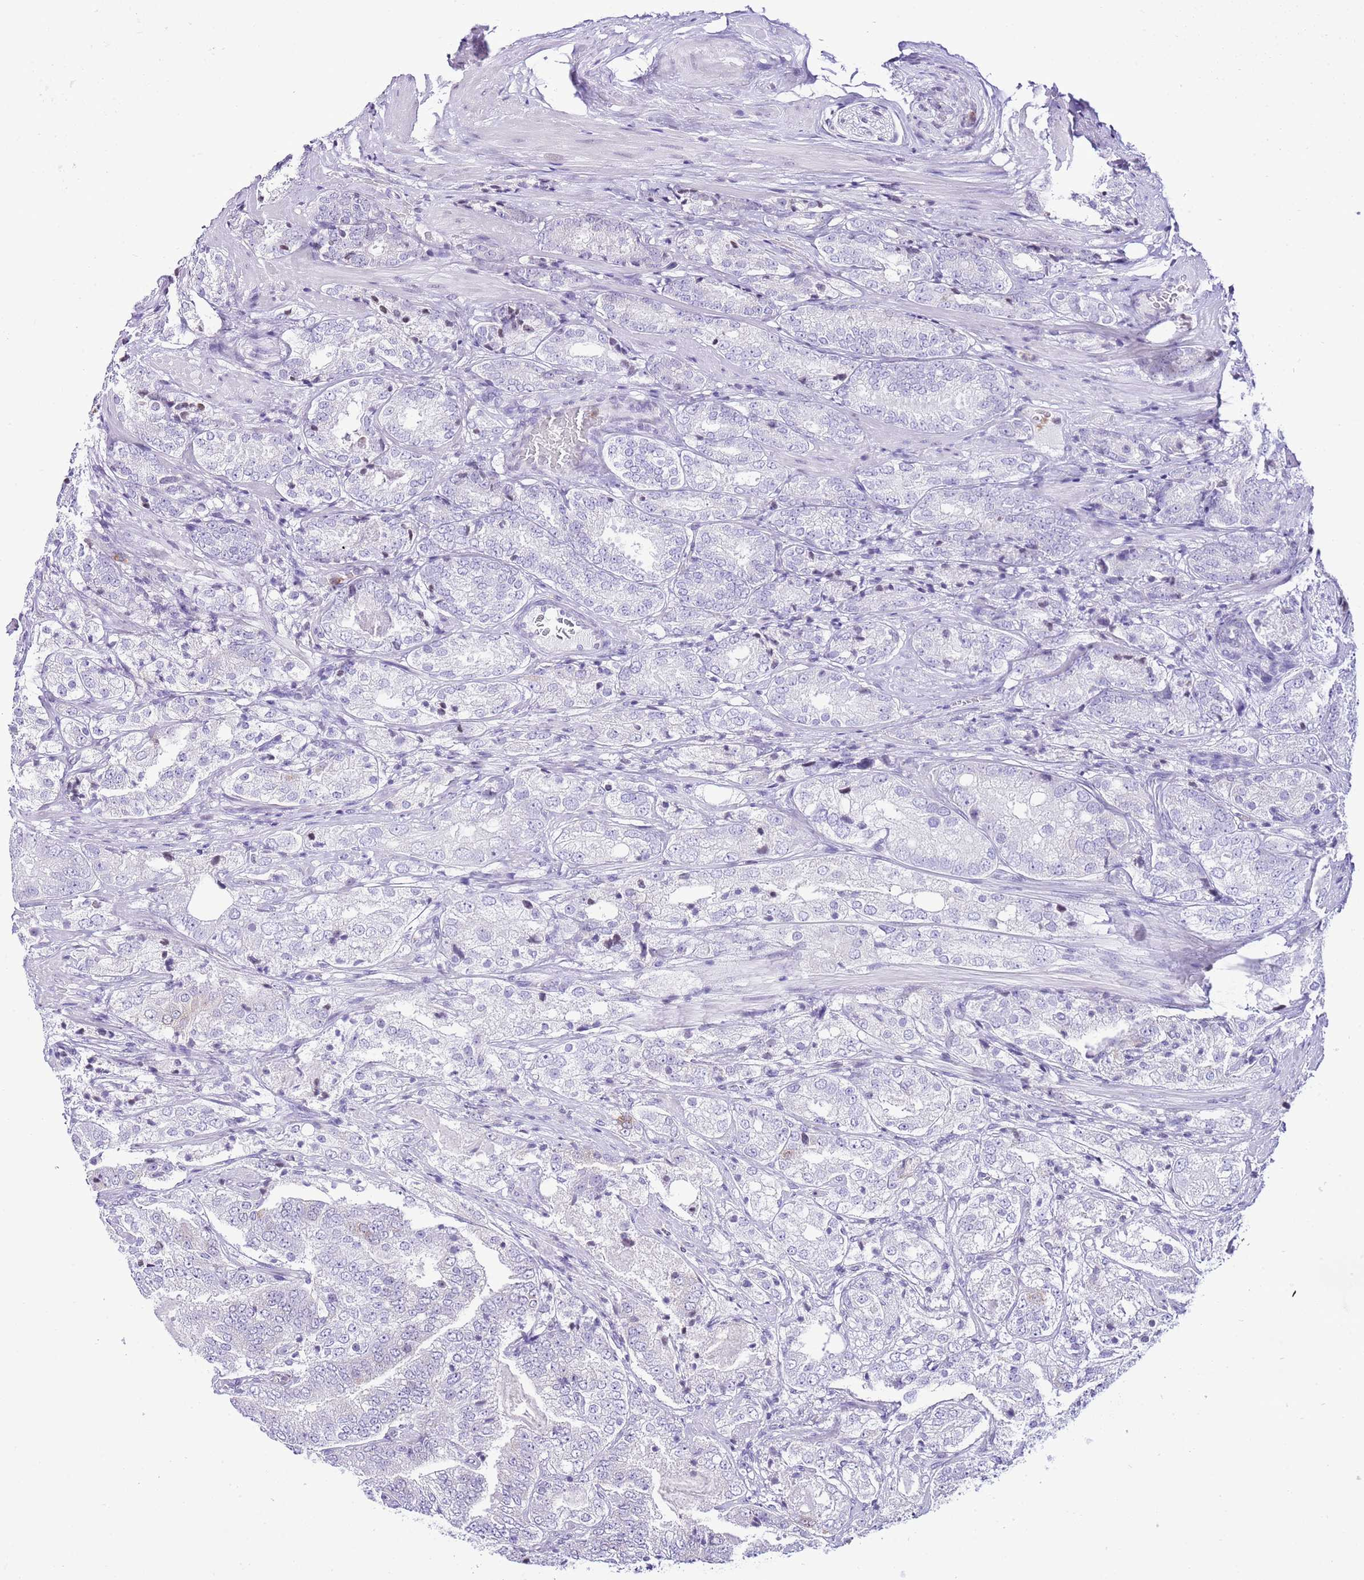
{"staining": {"intensity": "negative", "quantity": "none", "location": "none"}, "tissue": "prostate cancer", "cell_type": "Tumor cells", "image_type": "cancer", "snomed": [{"axis": "morphology", "description": "Adenocarcinoma, High grade"}, {"axis": "topography", "description": "Prostate"}], "caption": "An IHC image of prostate cancer is shown. There is no staining in tumor cells of prostate cancer.", "gene": "PRR15", "patient": {"sex": "male", "age": 63}}